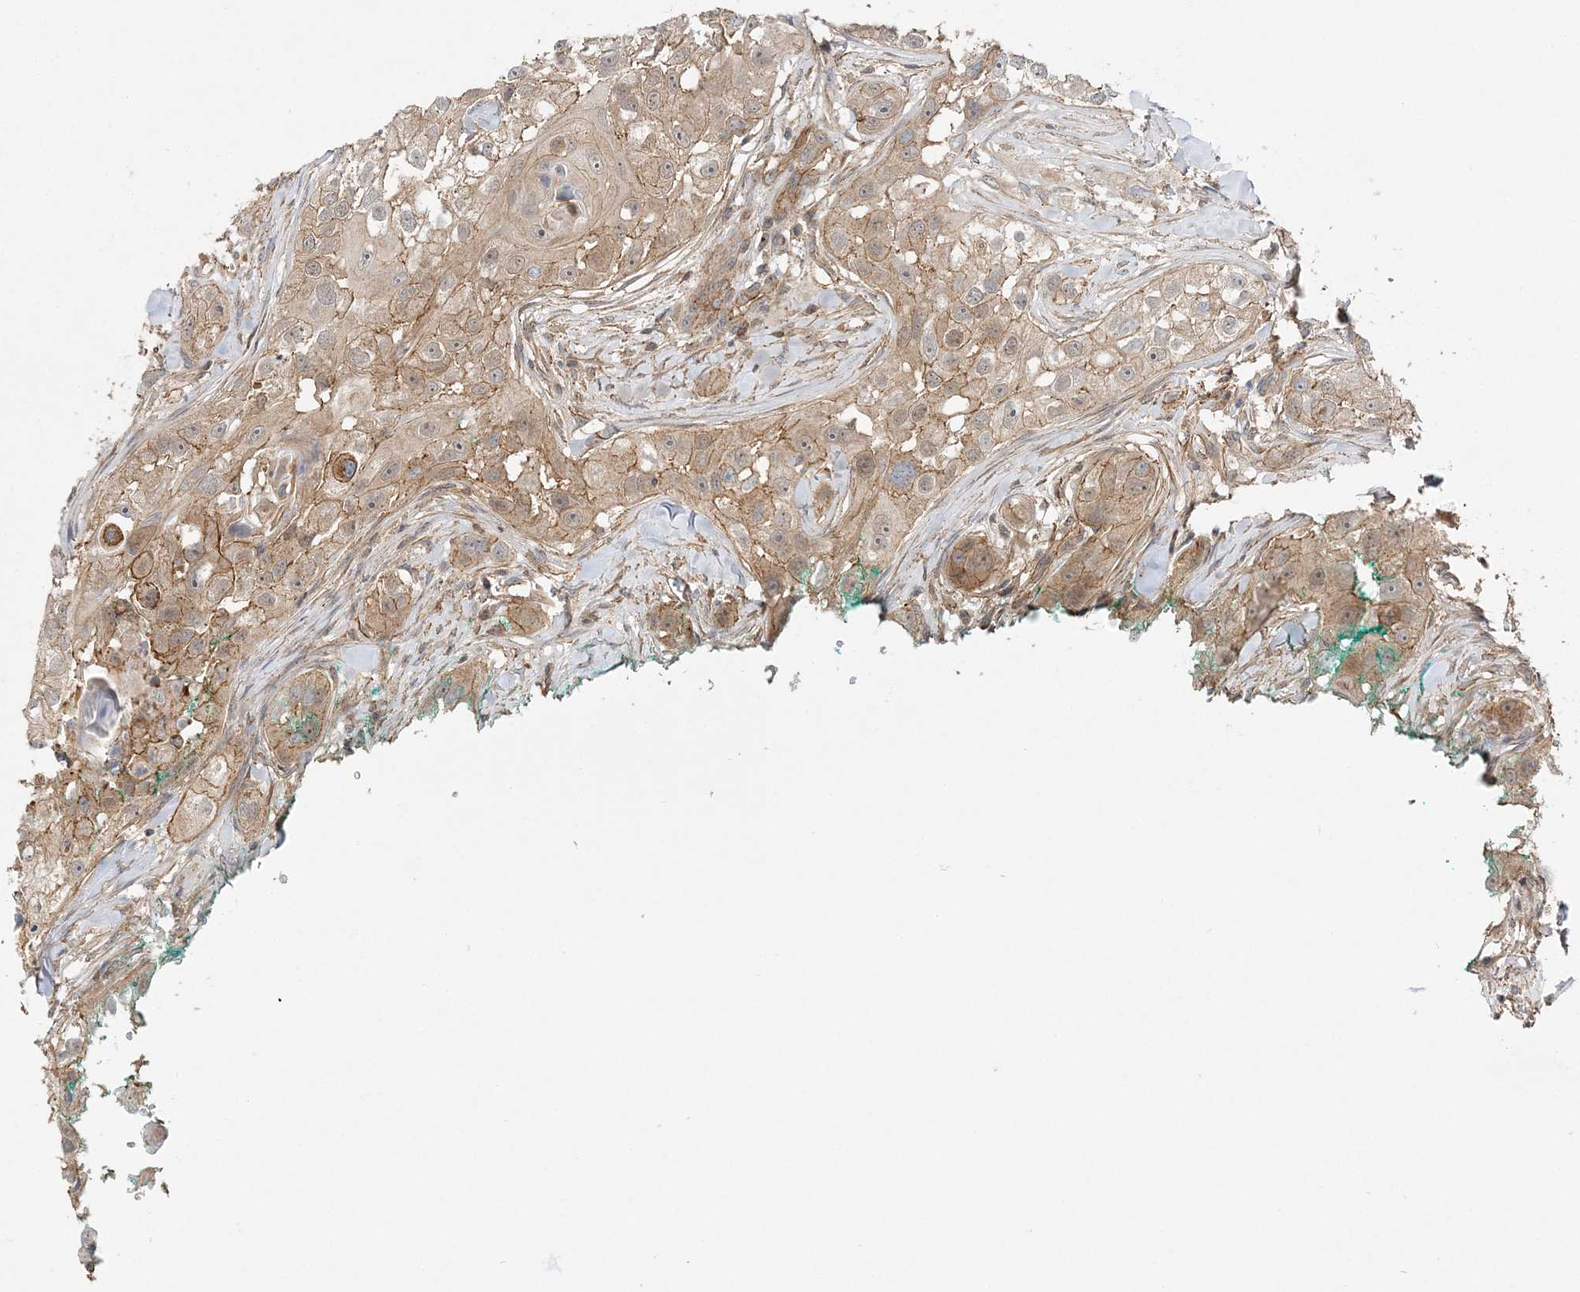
{"staining": {"intensity": "moderate", "quantity": ">75%", "location": "cytoplasmic/membranous"}, "tissue": "head and neck cancer", "cell_type": "Tumor cells", "image_type": "cancer", "snomed": [{"axis": "morphology", "description": "Normal tissue, NOS"}, {"axis": "morphology", "description": "Squamous cell carcinoma, NOS"}, {"axis": "topography", "description": "Skeletal muscle"}, {"axis": "topography", "description": "Head-Neck"}], "caption": "Immunohistochemical staining of human head and neck cancer (squamous cell carcinoma) demonstrates moderate cytoplasmic/membranous protein staining in about >75% of tumor cells.", "gene": "MAT2B", "patient": {"sex": "male", "age": 51}}